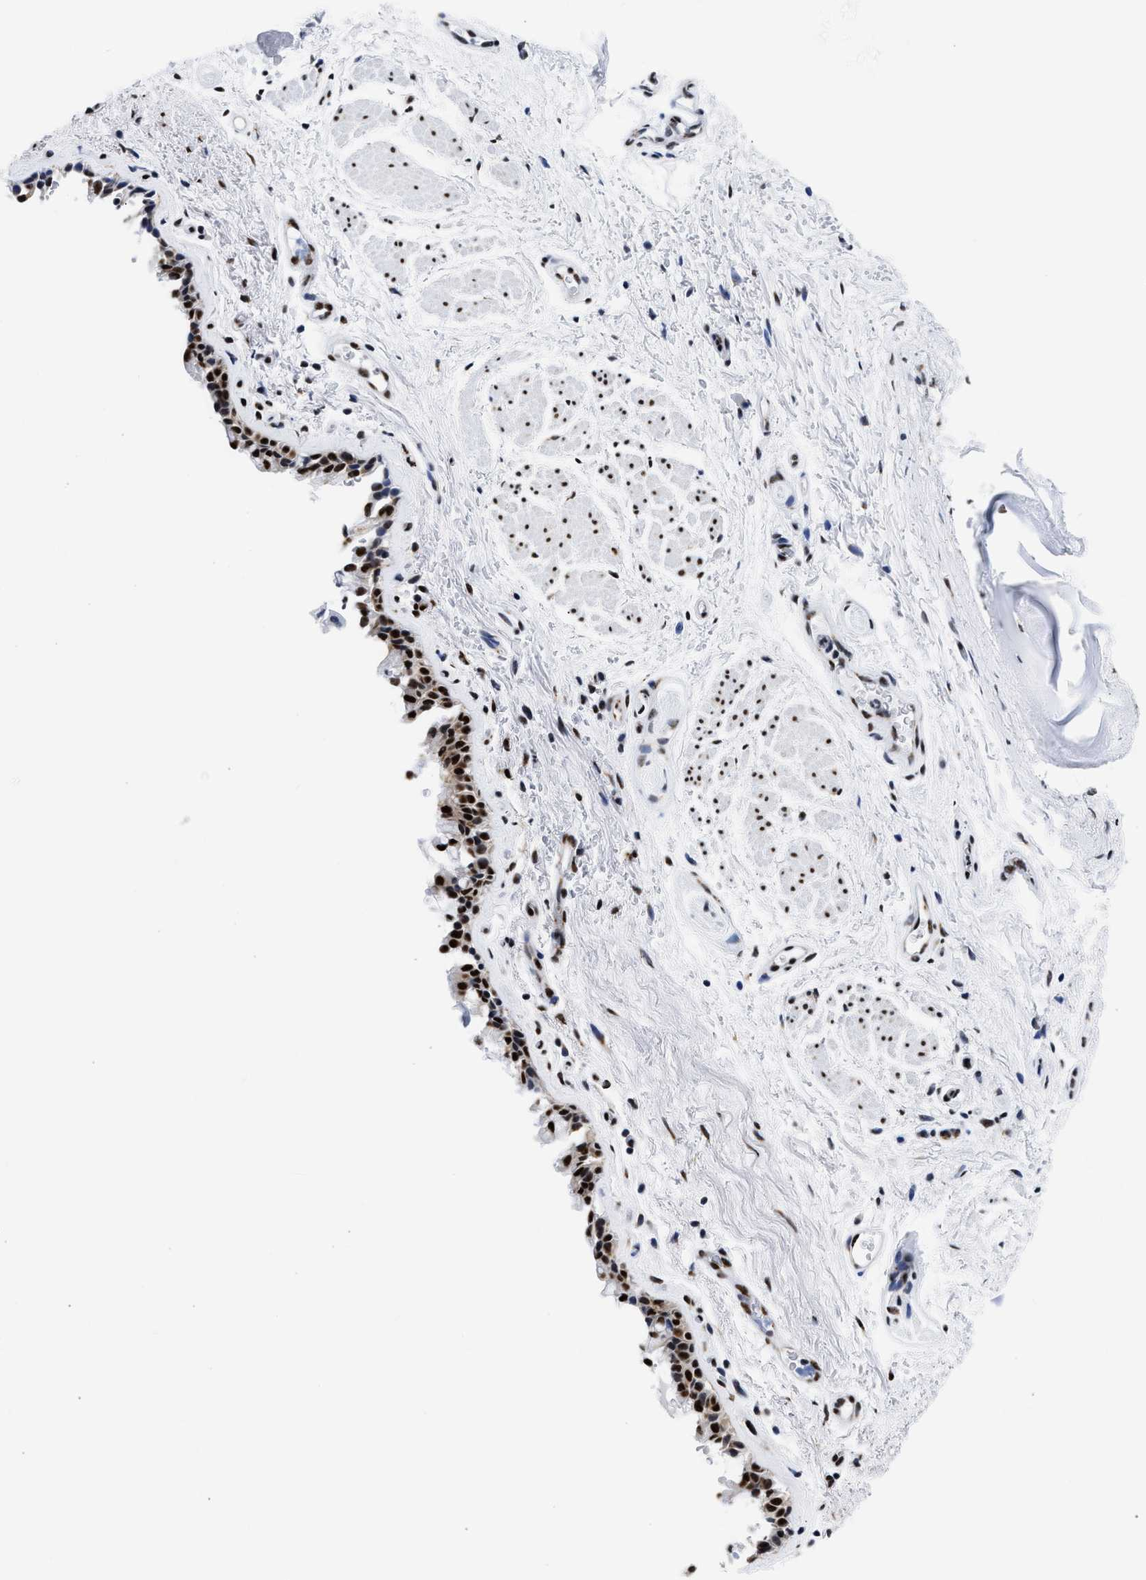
{"staining": {"intensity": "strong", "quantity": ">75%", "location": "nuclear"}, "tissue": "bronchus", "cell_type": "Respiratory epithelial cells", "image_type": "normal", "snomed": [{"axis": "morphology", "description": "Normal tissue, NOS"}, {"axis": "topography", "description": "Cartilage tissue"}, {"axis": "topography", "description": "Bronchus"}], "caption": "Bronchus was stained to show a protein in brown. There is high levels of strong nuclear positivity in approximately >75% of respiratory epithelial cells.", "gene": "RBM8A", "patient": {"sex": "female", "age": 53}}